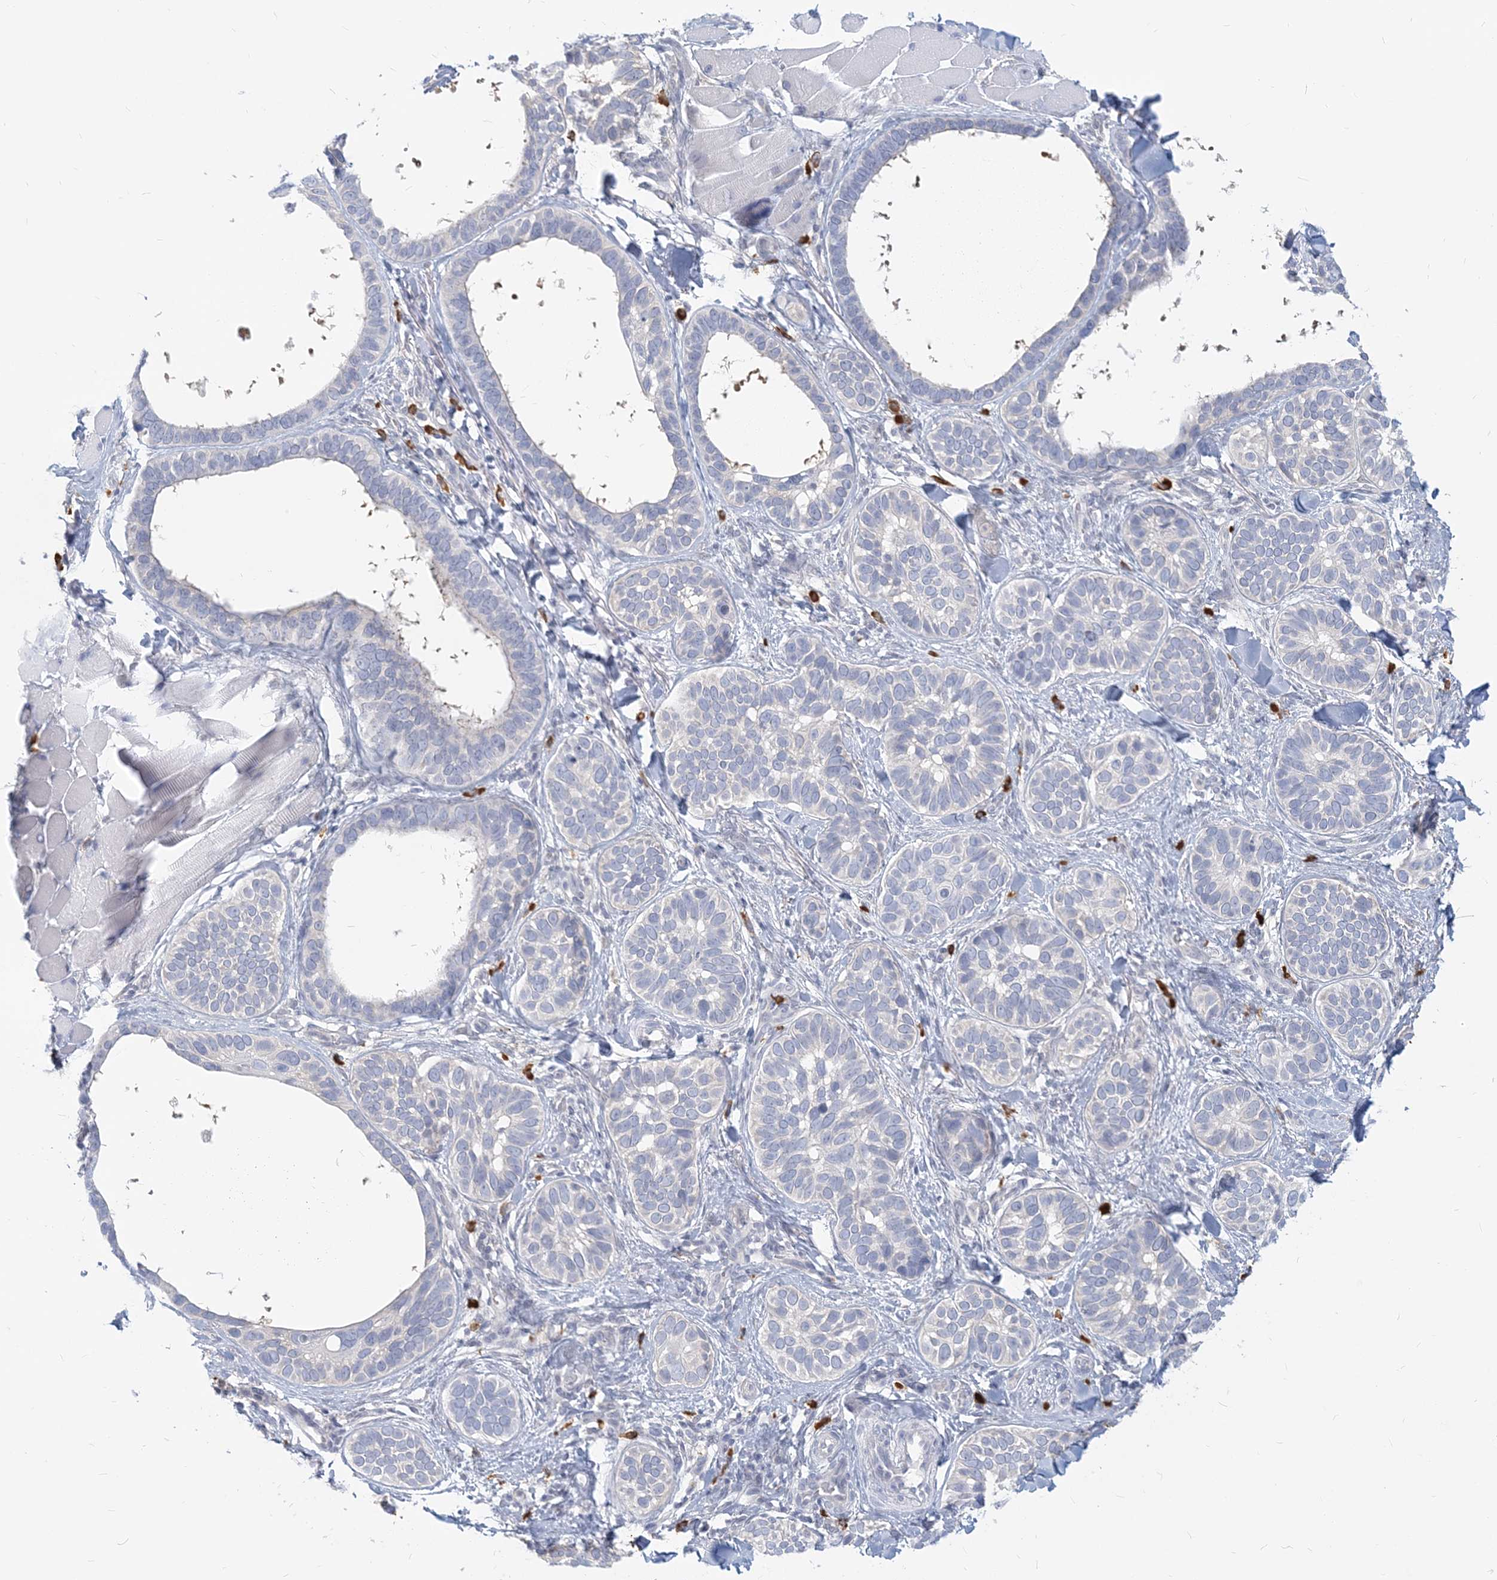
{"staining": {"intensity": "negative", "quantity": "none", "location": "none"}, "tissue": "skin cancer", "cell_type": "Tumor cells", "image_type": "cancer", "snomed": [{"axis": "morphology", "description": "Basal cell carcinoma"}, {"axis": "topography", "description": "Skin"}], "caption": "Immunohistochemistry (IHC) image of skin cancer stained for a protein (brown), which displays no expression in tumor cells. Nuclei are stained in blue.", "gene": "GMPPA", "patient": {"sex": "male", "age": 62}}